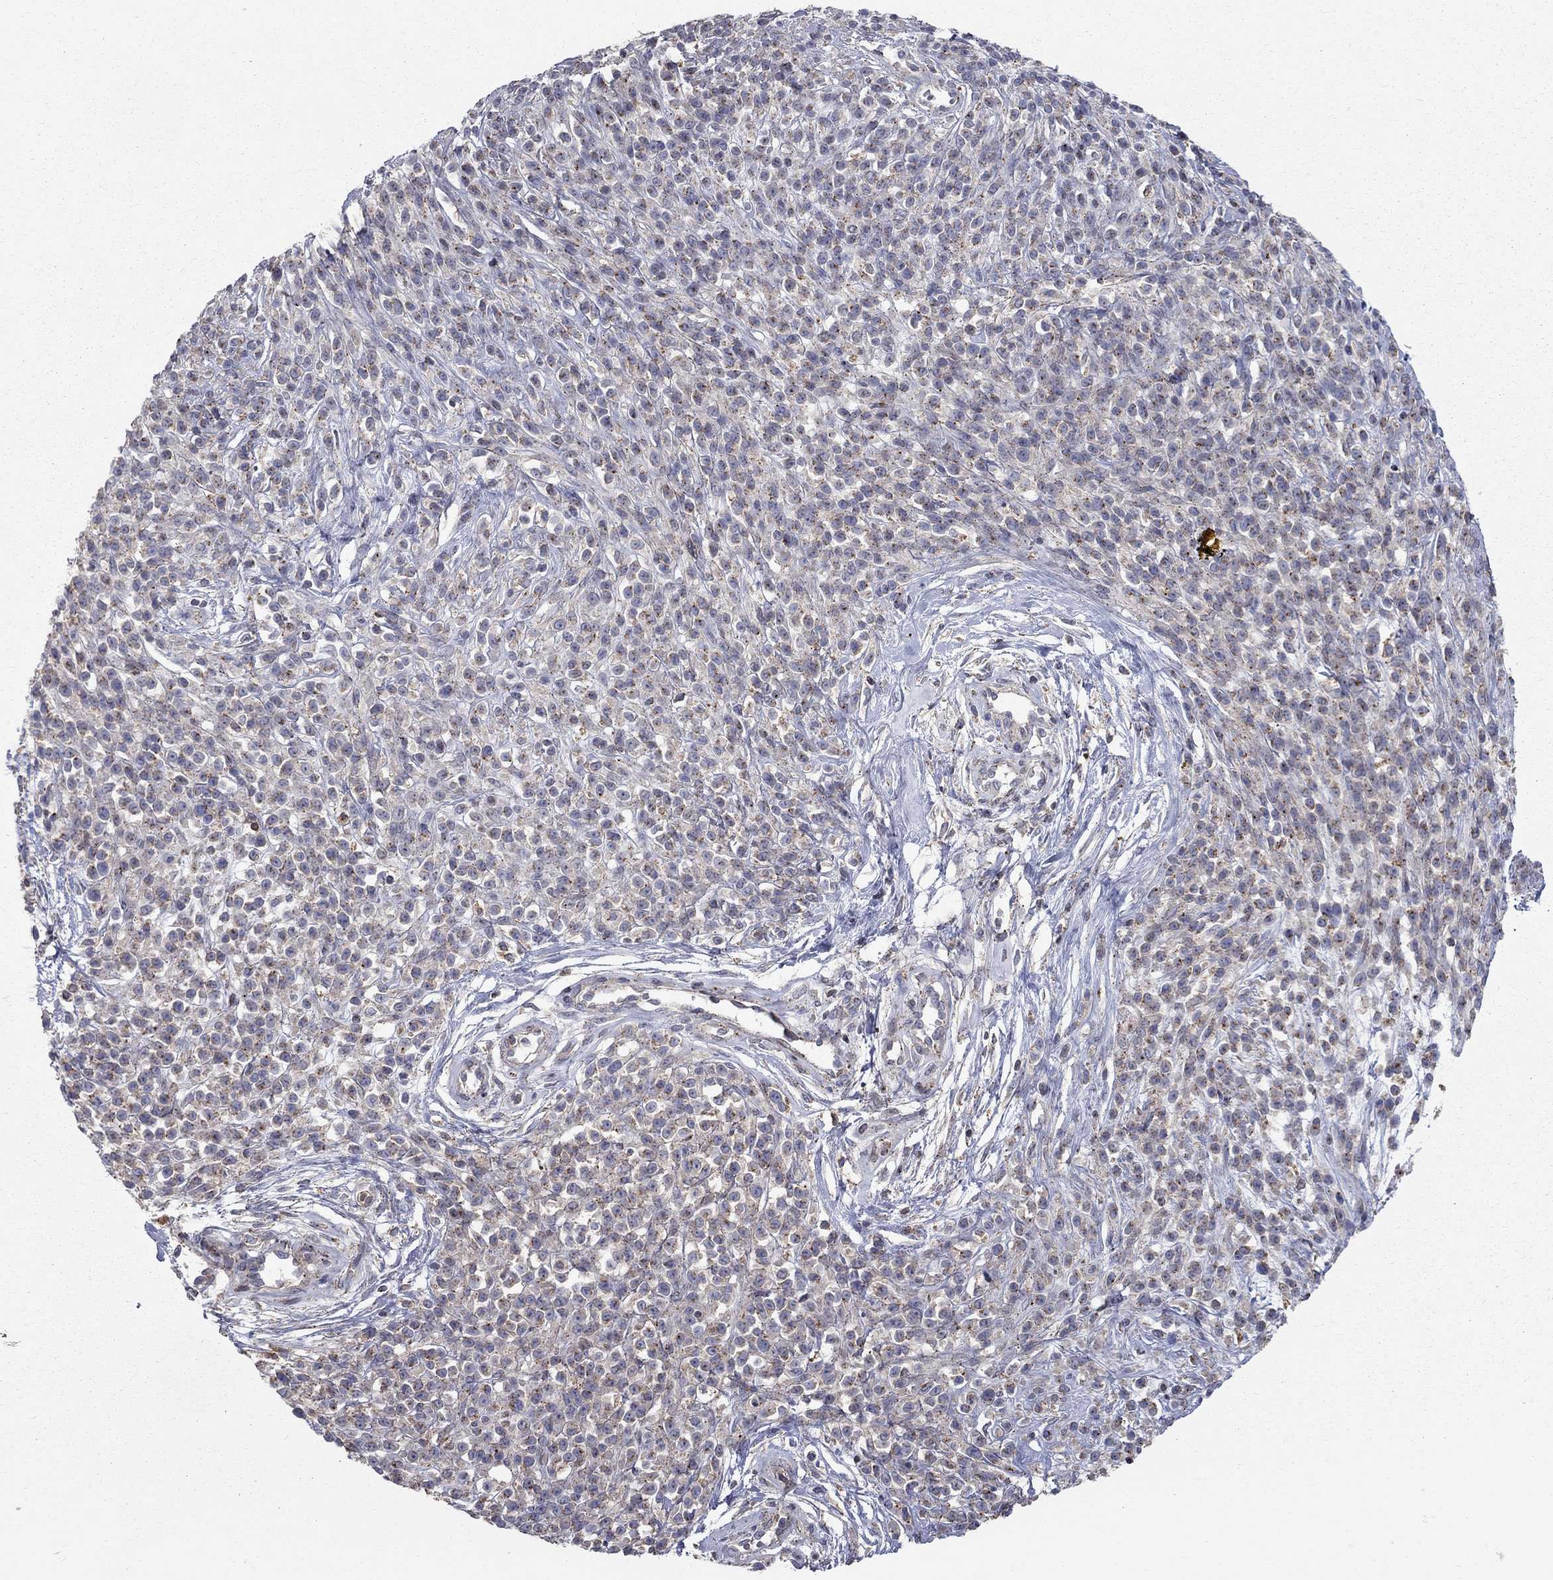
{"staining": {"intensity": "moderate", "quantity": ">75%", "location": "cytoplasmic/membranous"}, "tissue": "melanoma", "cell_type": "Tumor cells", "image_type": "cancer", "snomed": [{"axis": "morphology", "description": "Malignant melanoma, NOS"}, {"axis": "topography", "description": "Skin"}, {"axis": "topography", "description": "Skin of trunk"}], "caption": "Melanoma stained with DAB immunohistochemistry (IHC) displays medium levels of moderate cytoplasmic/membranous staining in about >75% of tumor cells.", "gene": "ERN2", "patient": {"sex": "male", "age": 74}}